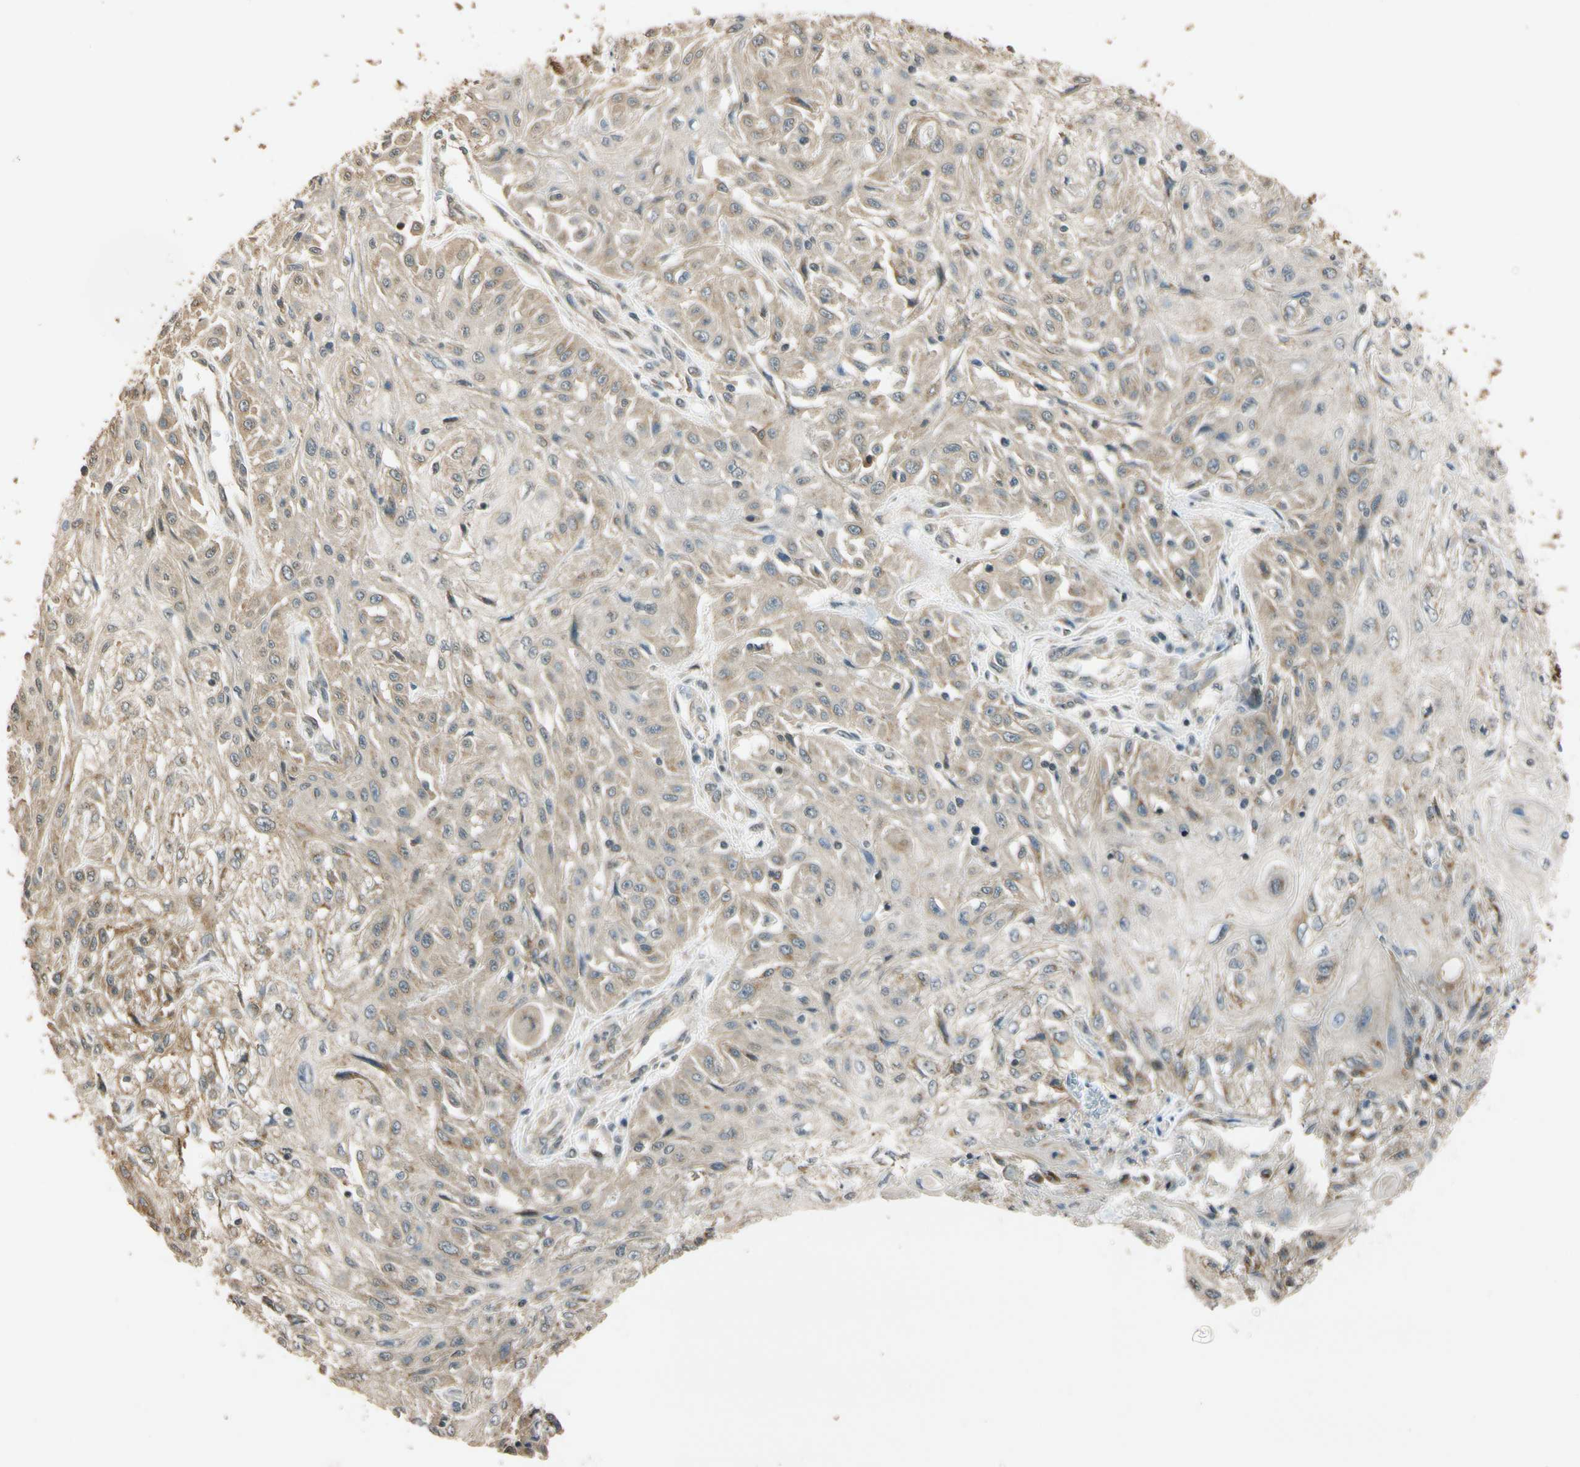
{"staining": {"intensity": "weak", "quantity": "25%-75%", "location": "cytoplasmic/membranous"}, "tissue": "skin cancer", "cell_type": "Tumor cells", "image_type": "cancer", "snomed": [{"axis": "morphology", "description": "Squamous cell carcinoma, NOS"}, {"axis": "morphology", "description": "Squamous cell carcinoma, metastatic, NOS"}, {"axis": "topography", "description": "Skin"}, {"axis": "topography", "description": "Lymph node"}], "caption": "High-magnification brightfield microscopy of skin metastatic squamous cell carcinoma stained with DAB (3,3'-diaminobenzidine) (brown) and counterstained with hematoxylin (blue). tumor cells exhibit weak cytoplasmic/membranous staining is appreciated in about25%-75% of cells.", "gene": "LAMTOR1", "patient": {"sex": "male", "age": 75}}